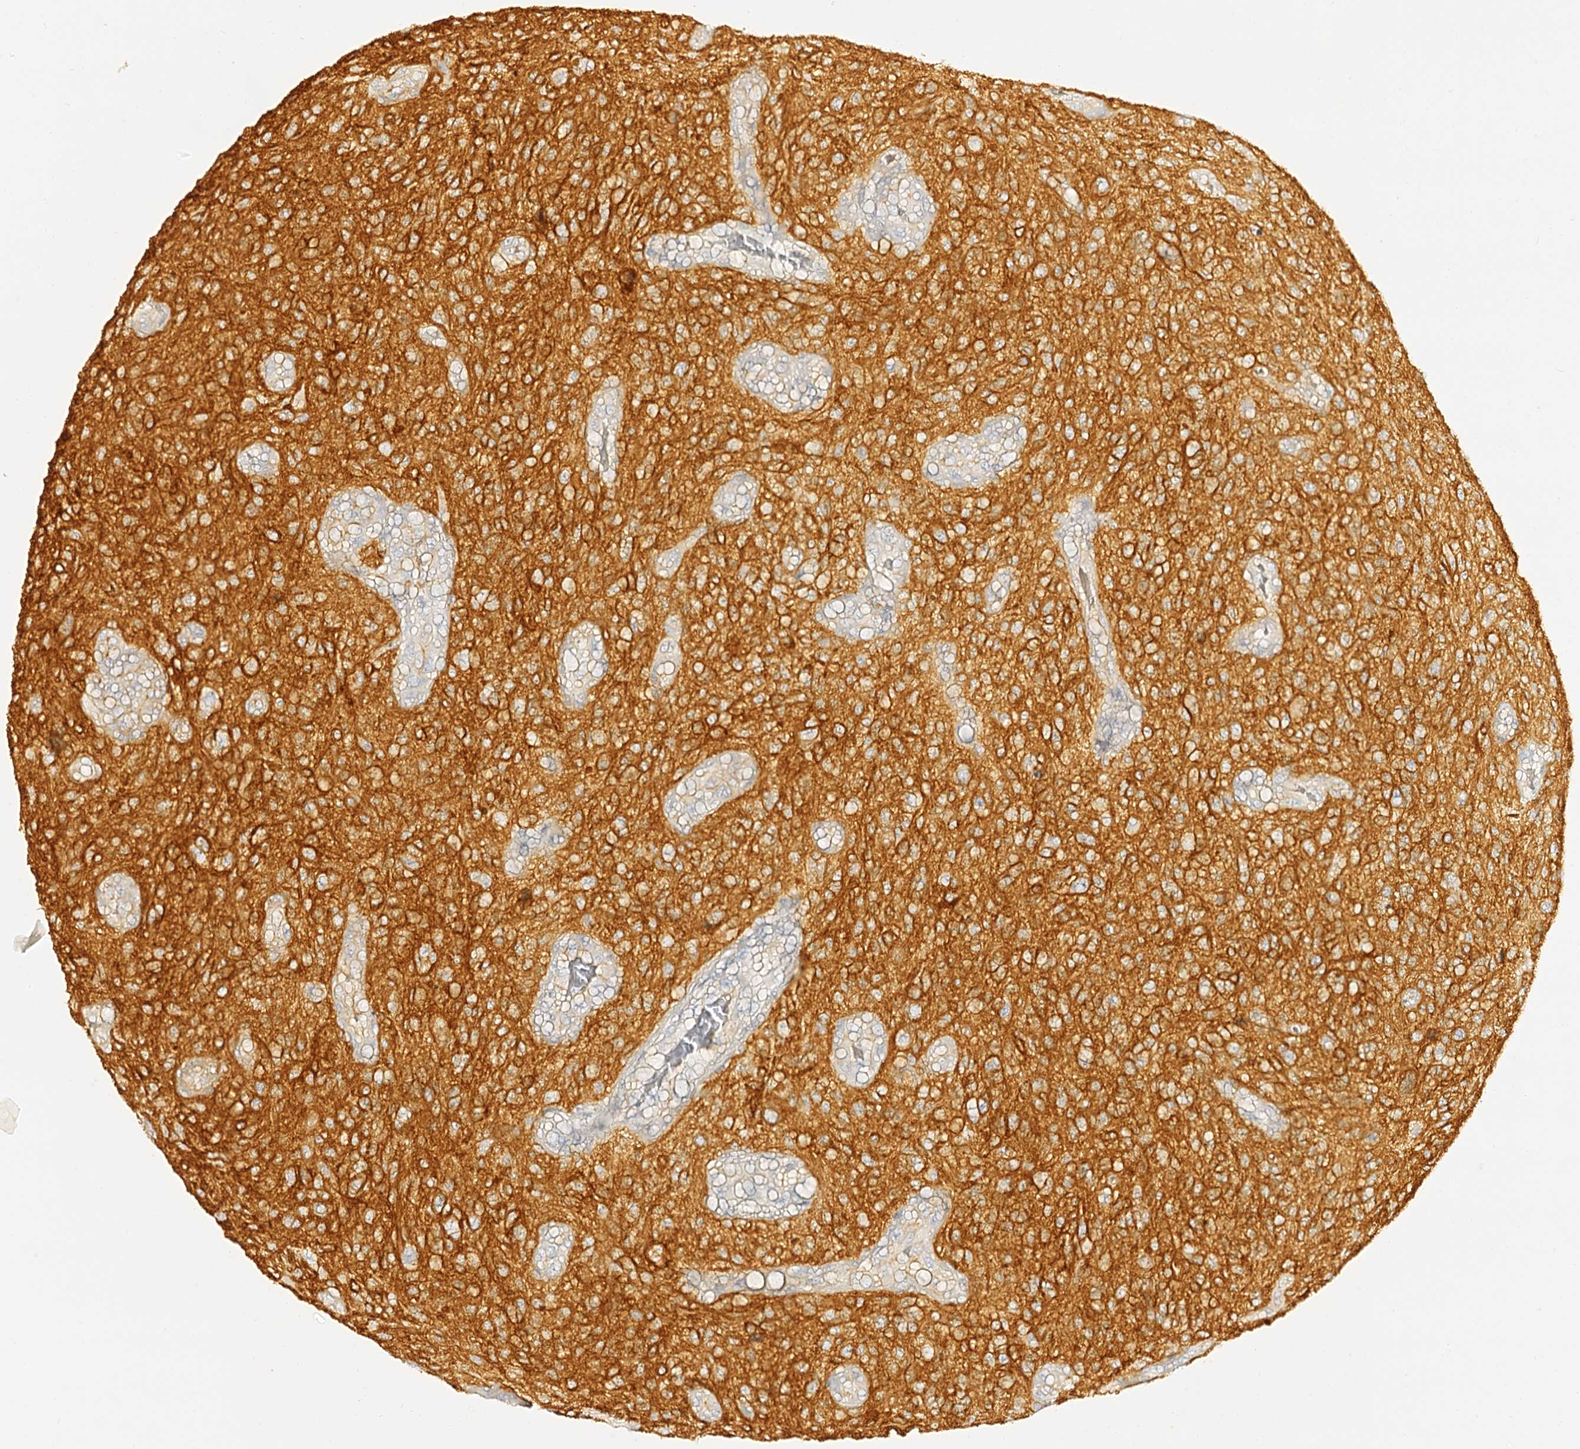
{"staining": {"intensity": "negative", "quantity": "none", "location": "none"}, "tissue": "glioma", "cell_type": "Tumor cells", "image_type": "cancer", "snomed": [{"axis": "morphology", "description": "Glioma, malignant, High grade"}, {"axis": "topography", "description": "Brain"}], "caption": "Immunohistochemical staining of glioma demonstrates no significant expression in tumor cells.", "gene": "SLC1A3", "patient": {"sex": "male", "age": 47}}